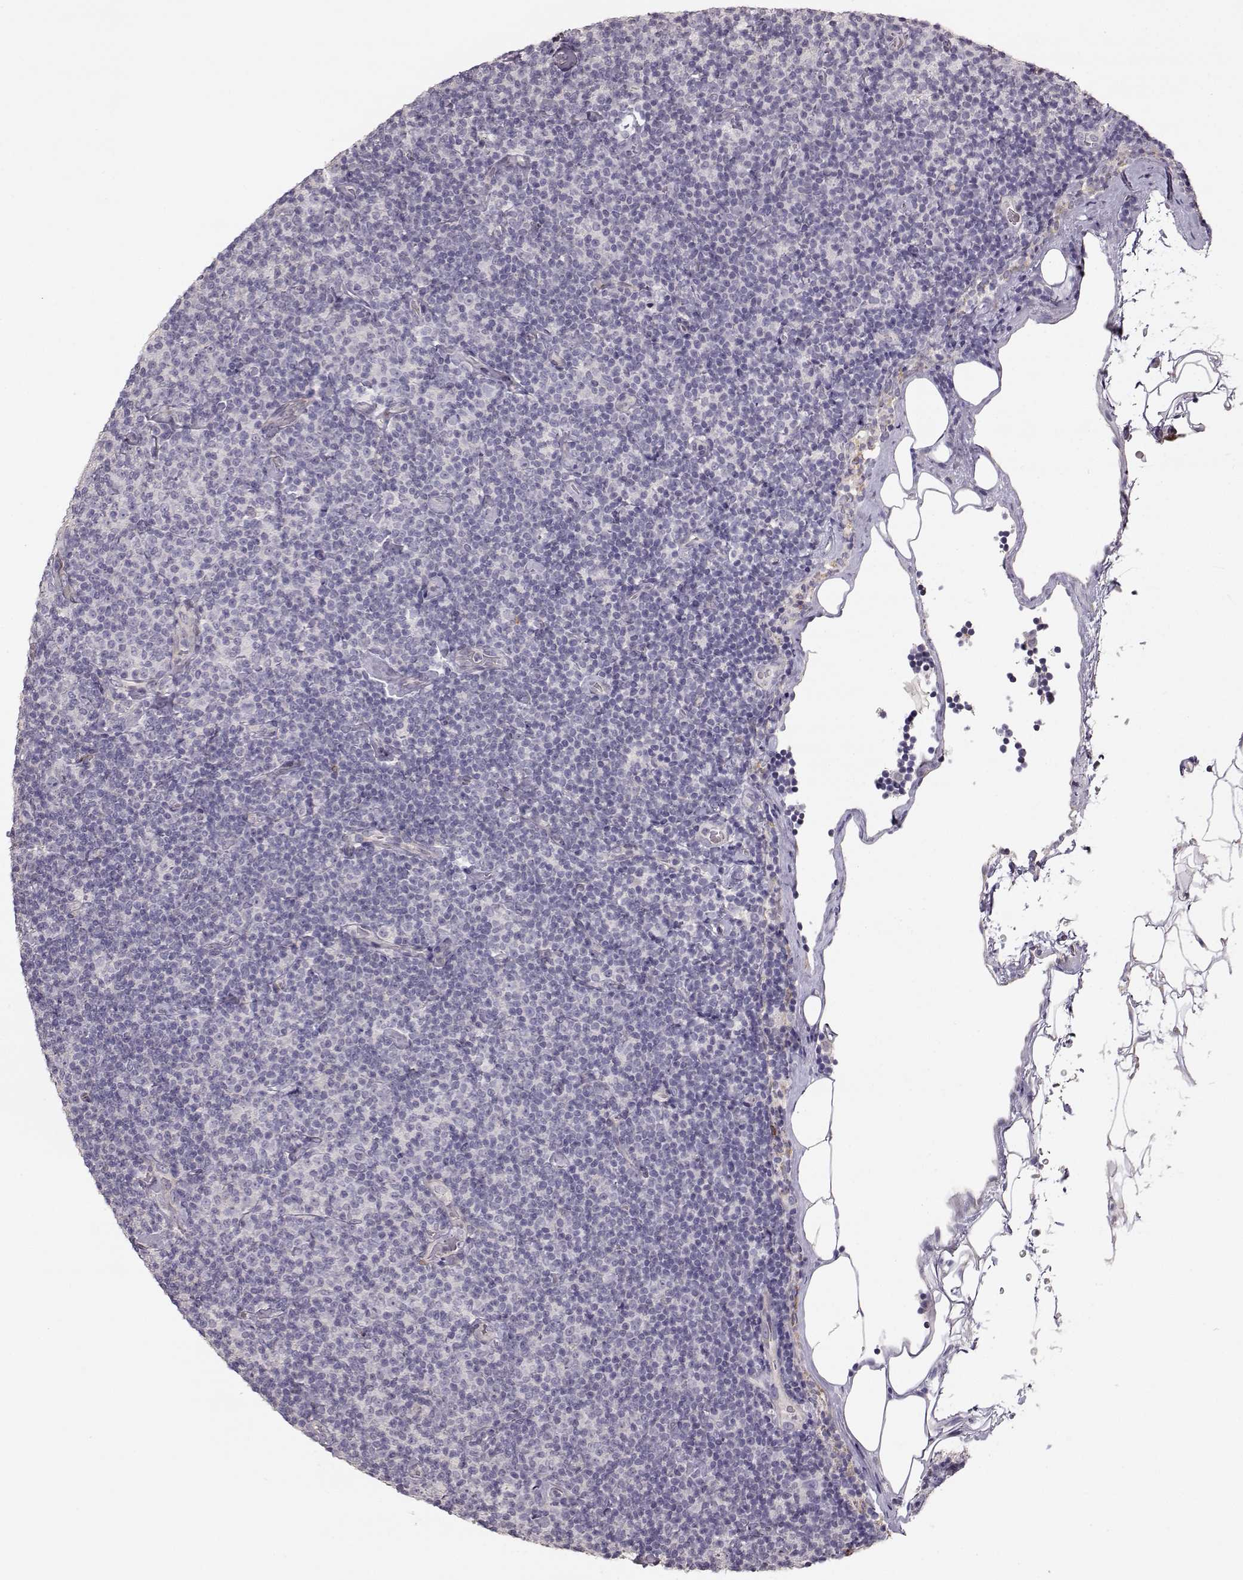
{"staining": {"intensity": "negative", "quantity": "none", "location": "none"}, "tissue": "lymphoma", "cell_type": "Tumor cells", "image_type": "cancer", "snomed": [{"axis": "morphology", "description": "Malignant lymphoma, non-Hodgkin's type, Low grade"}, {"axis": "topography", "description": "Lymph node"}], "caption": "Tumor cells show no significant protein expression in lymphoma.", "gene": "GHR", "patient": {"sex": "male", "age": 81}}